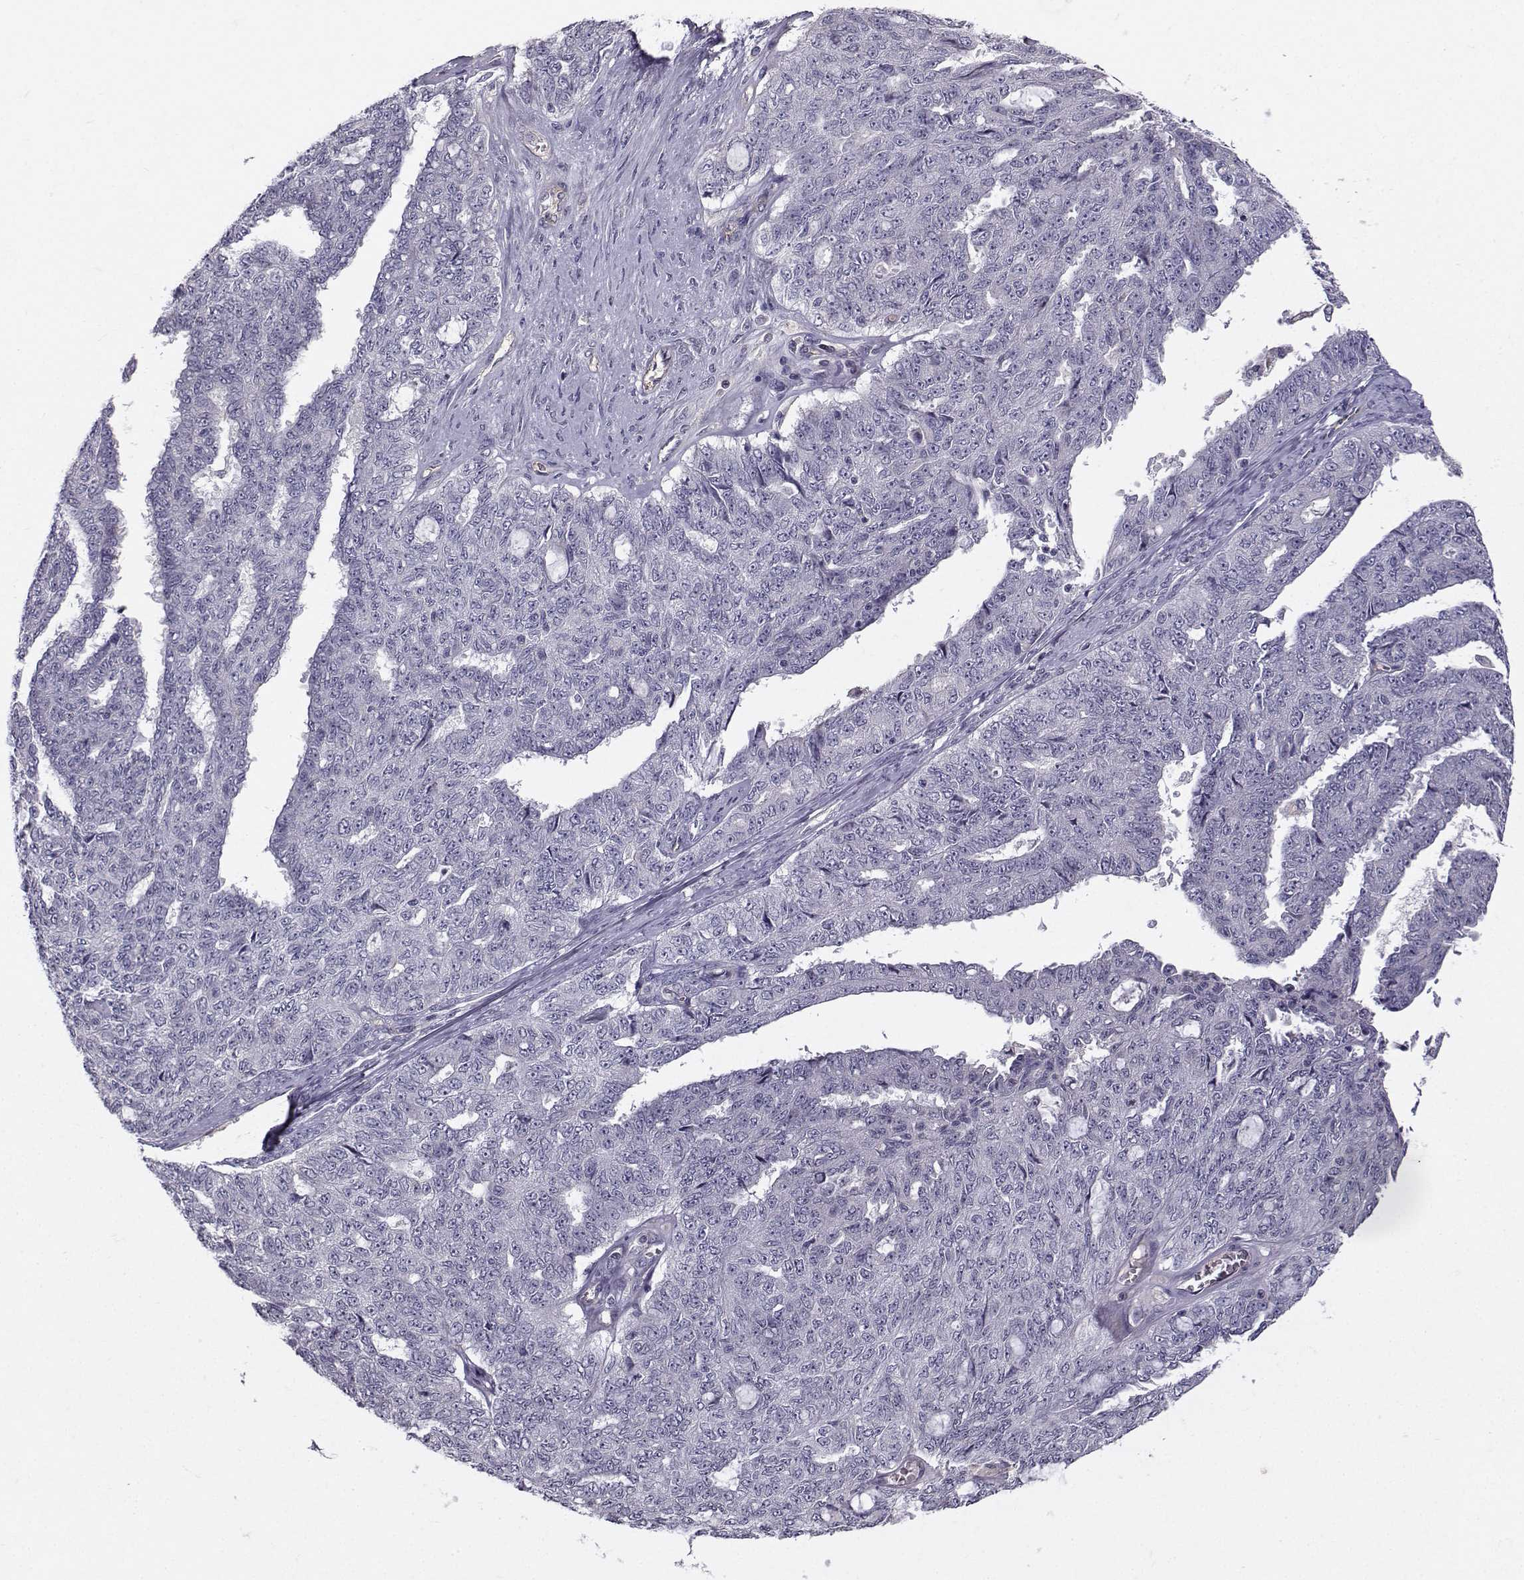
{"staining": {"intensity": "negative", "quantity": "none", "location": "none"}, "tissue": "ovarian cancer", "cell_type": "Tumor cells", "image_type": "cancer", "snomed": [{"axis": "morphology", "description": "Cystadenocarcinoma, serous, NOS"}, {"axis": "topography", "description": "Ovary"}], "caption": "Immunohistochemistry of ovarian cancer (serous cystadenocarcinoma) demonstrates no positivity in tumor cells.", "gene": "OPRD1", "patient": {"sex": "female", "age": 71}}